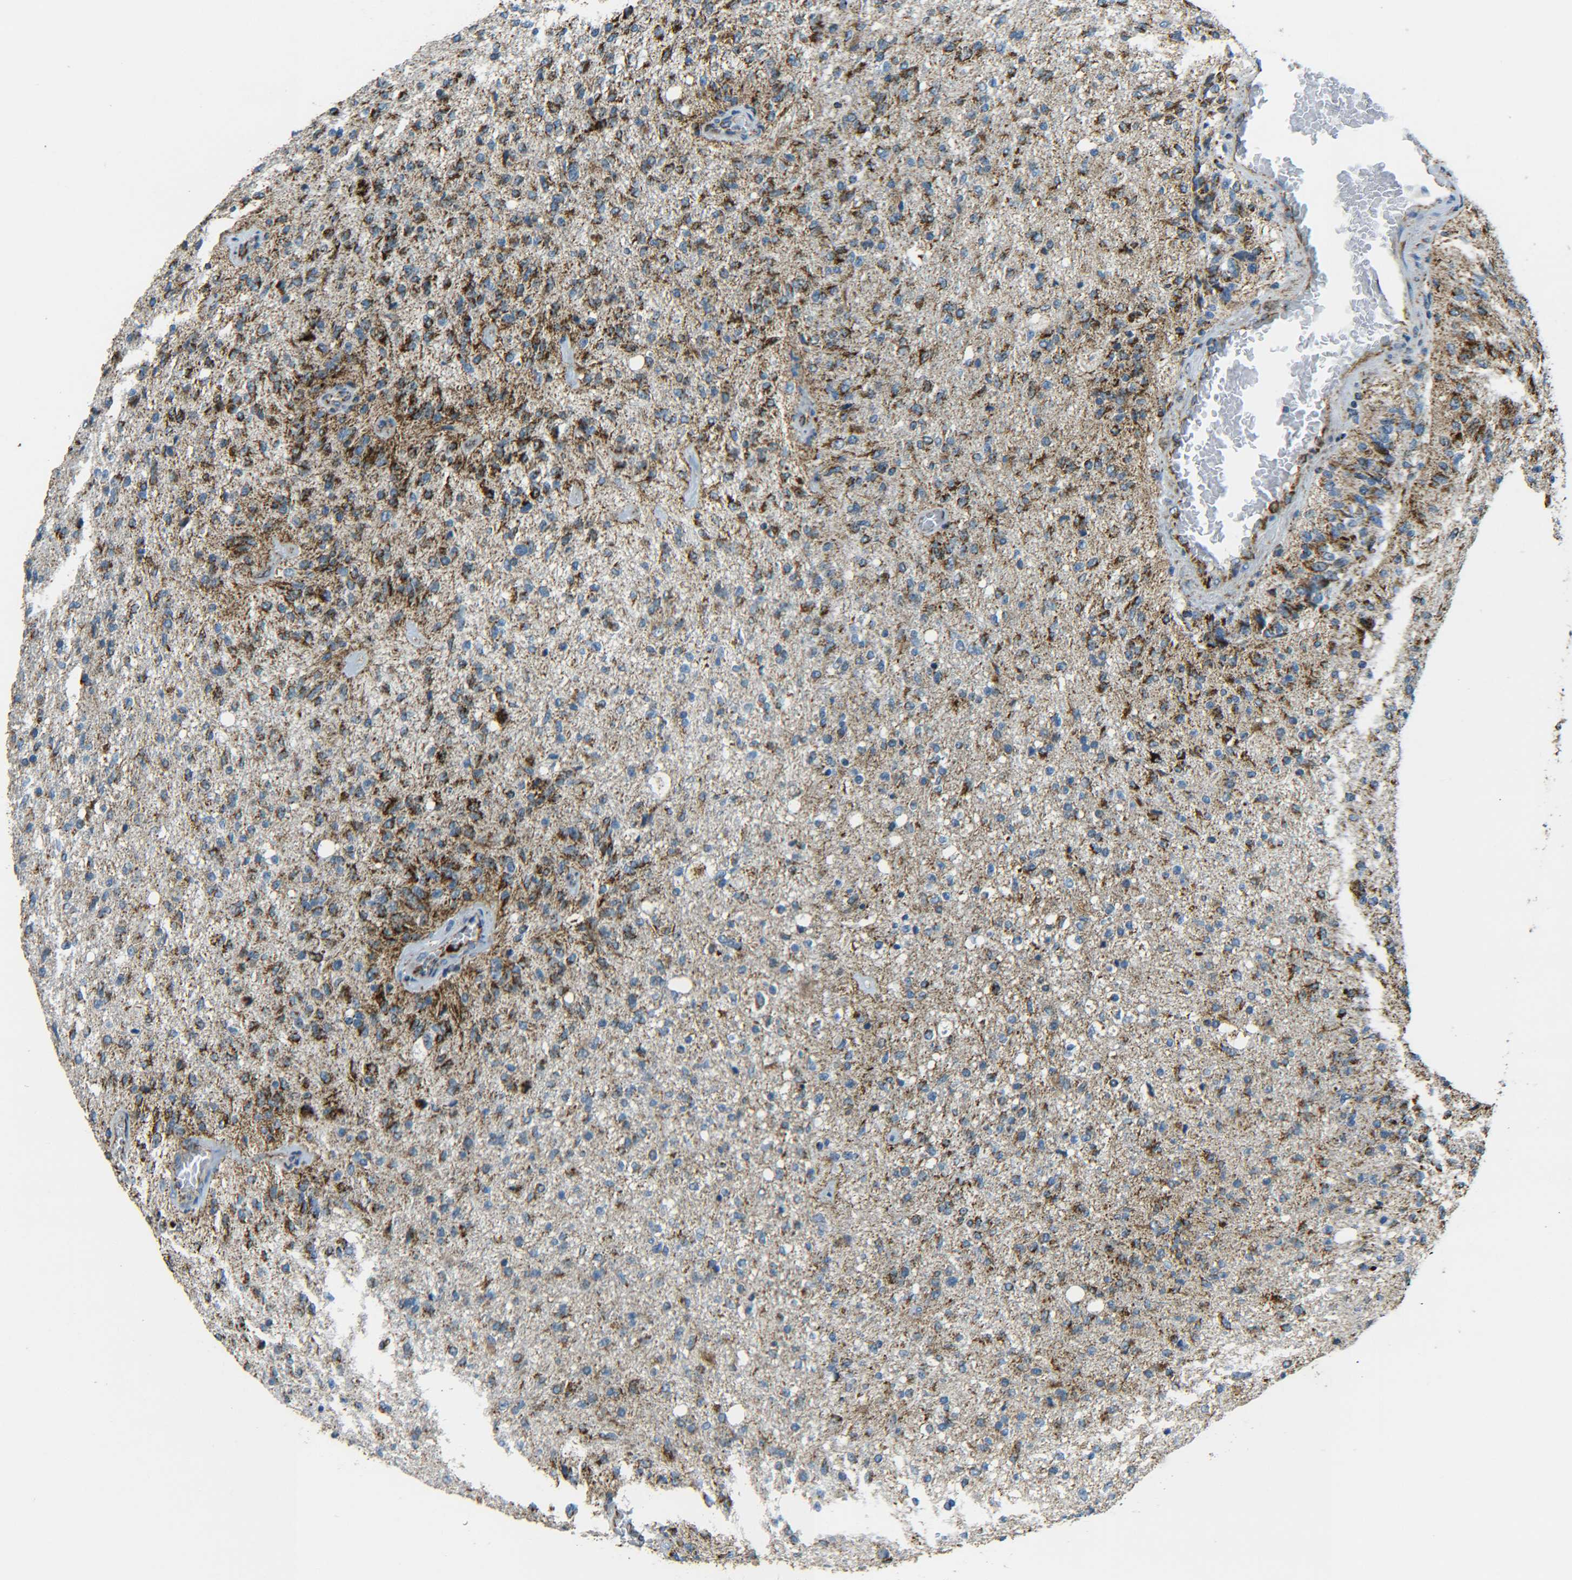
{"staining": {"intensity": "moderate", "quantity": ">75%", "location": "cytoplasmic/membranous"}, "tissue": "glioma", "cell_type": "Tumor cells", "image_type": "cancer", "snomed": [{"axis": "morphology", "description": "Normal tissue, NOS"}, {"axis": "morphology", "description": "Glioma, malignant, High grade"}, {"axis": "topography", "description": "Cerebral cortex"}], "caption": "Human malignant glioma (high-grade) stained with a protein marker shows moderate staining in tumor cells.", "gene": "CYB5R1", "patient": {"sex": "male", "age": 77}}